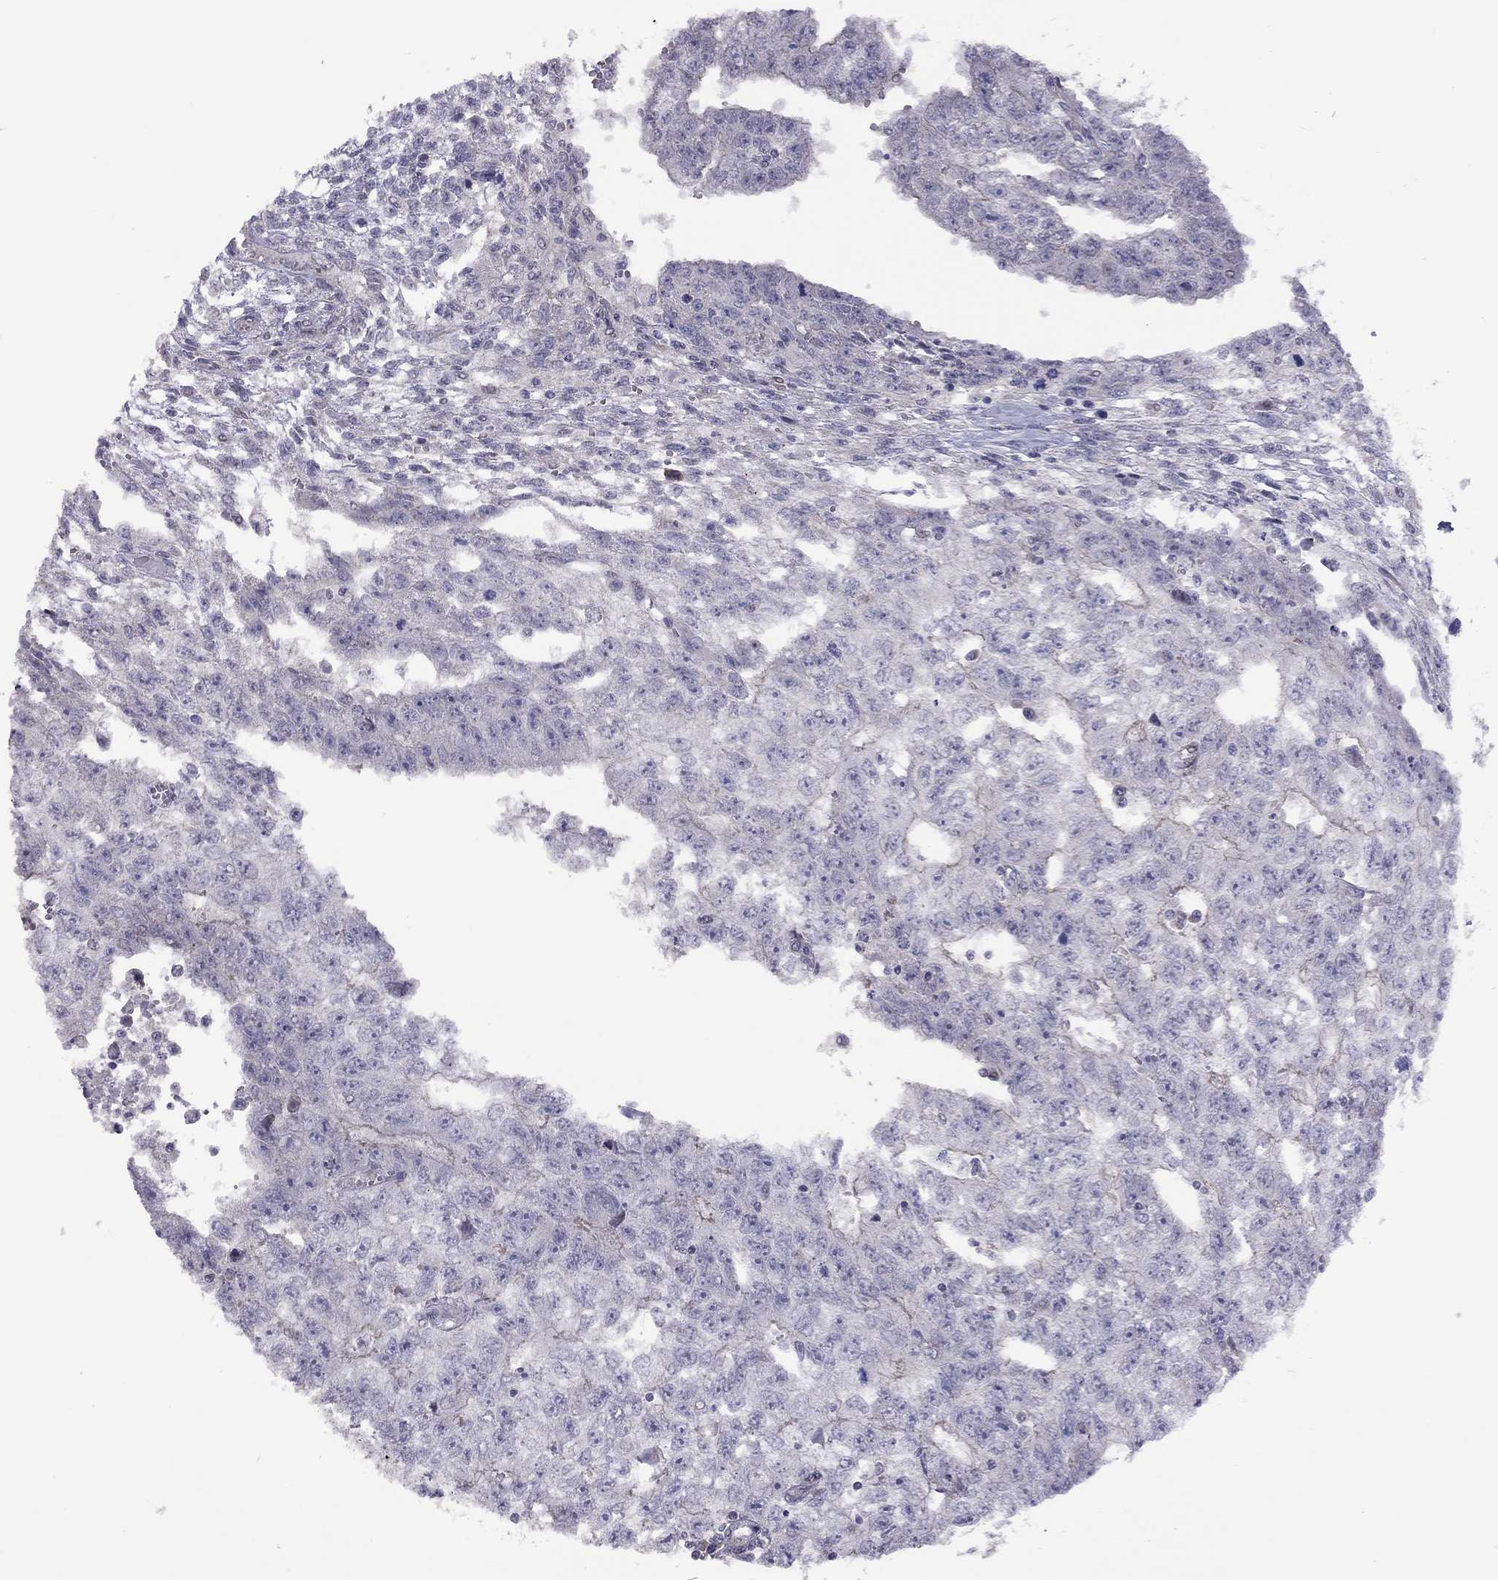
{"staining": {"intensity": "negative", "quantity": "none", "location": "none"}, "tissue": "testis cancer", "cell_type": "Tumor cells", "image_type": "cancer", "snomed": [{"axis": "morphology", "description": "Carcinoma, Embryonal, NOS"}, {"axis": "morphology", "description": "Teratoma, malignant, NOS"}, {"axis": "topography", "description": "Testis"}], "caption": "High magnification brightfield microscopy of testis malignant teratoma stained with DAB (brown) and counterstained with hematoxylin (blue): tumor cells show no significant staining. (IHC, brightfield microscopy, high magnification).", "gene": "SYTL2", "patient": {"sex": "male", "age": 24}}